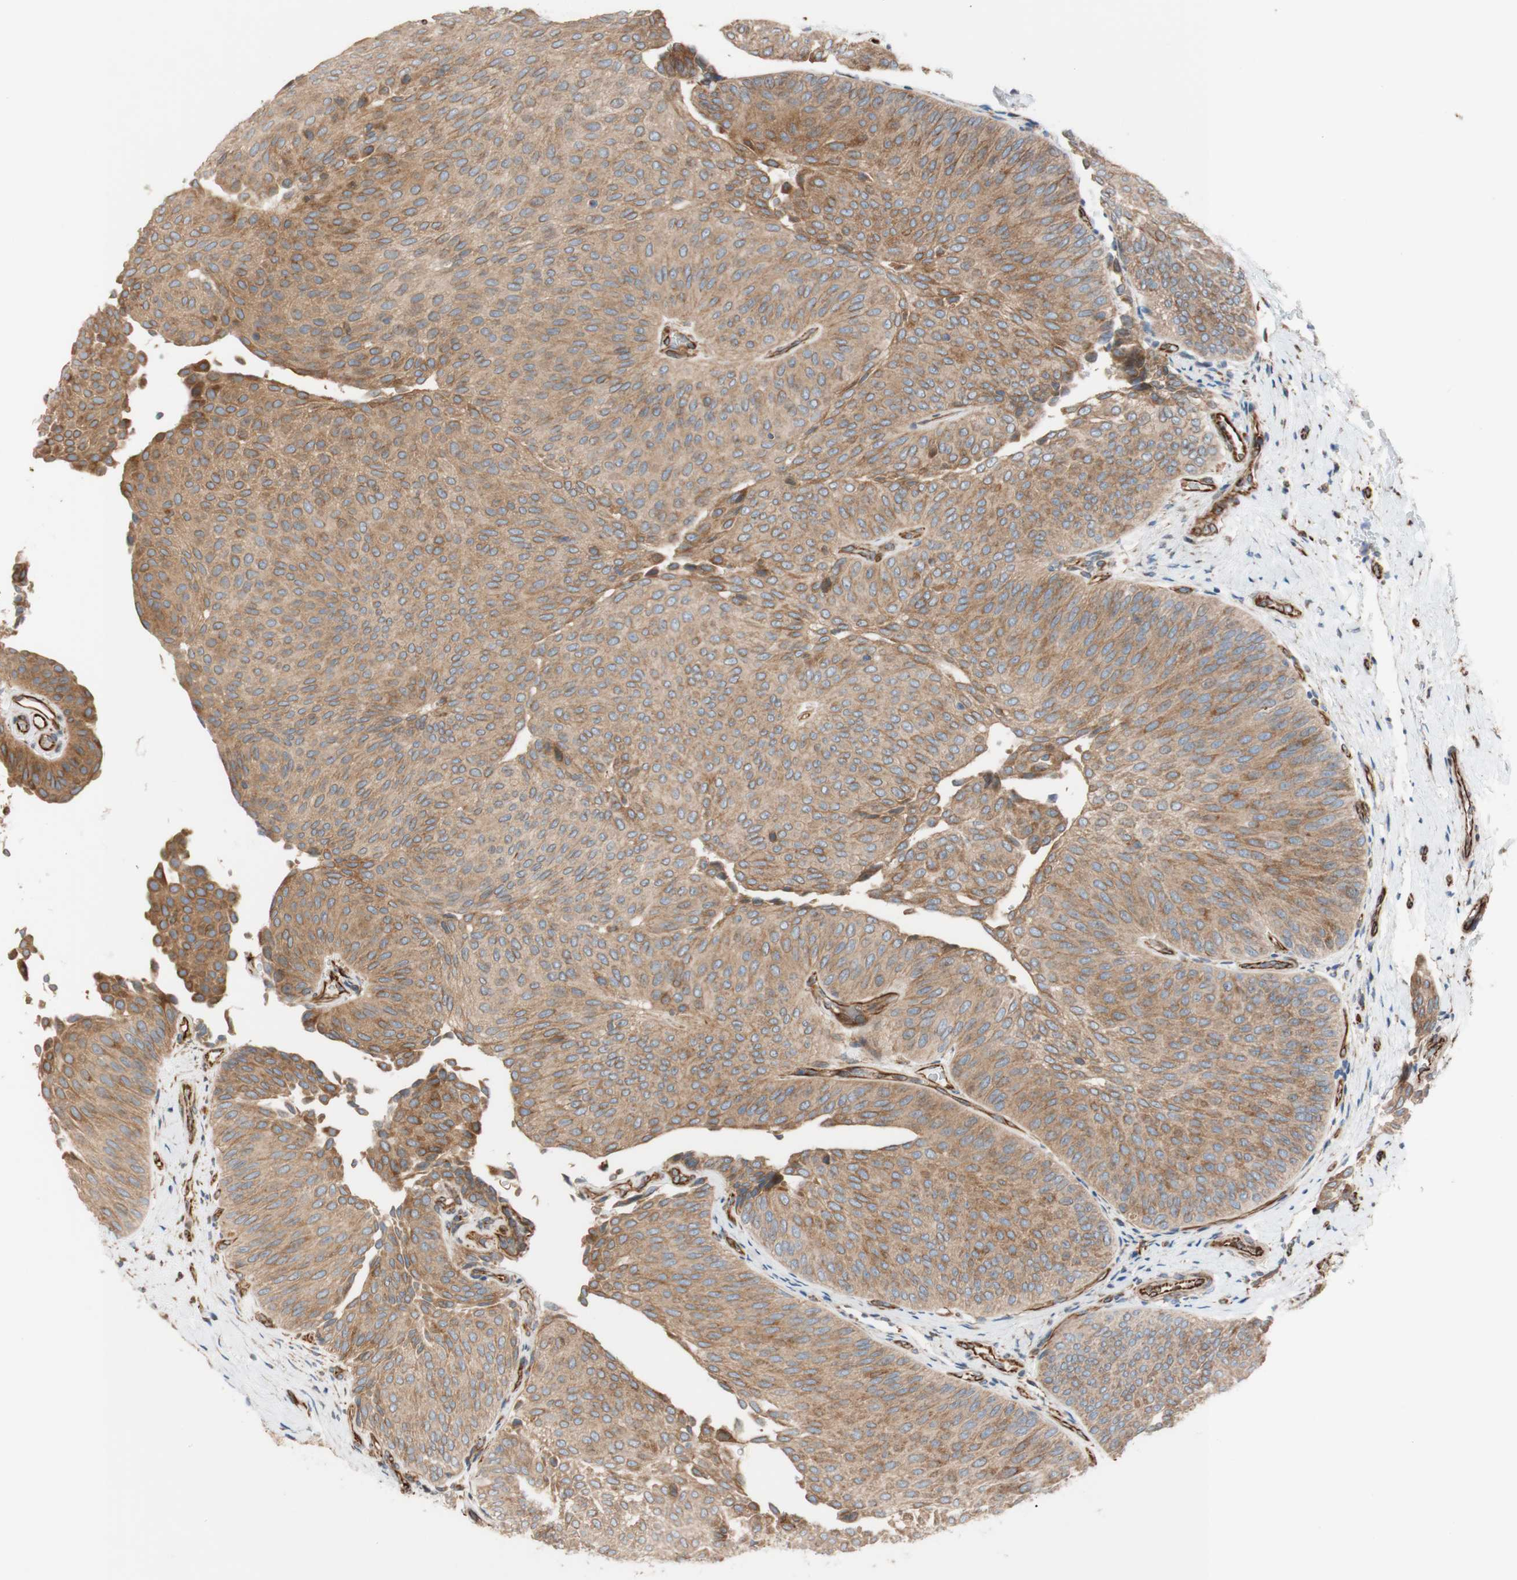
{"staining": {"intensity": "moderate", "quantity": ">75%", "location": "cytoplasmic/membranous"}, "tissue": "urothelial cancer", "cell_type": "Tumor cells", "image_type": "cancer", "snomed": [{"axis": "morphology", "description": "Urothelial carcinoma, Low grade"}, {"axis": "topography", "description": "Urinary bladder"}], "caption": "Protein staining of urothelial carcinoma (low-grade) tissue shows moderate cytoplasmic/membranous expression in approximately >75% of tumor cells.", "gene": "C1orf43", "patient": {"sex": "female", "age": 60}}